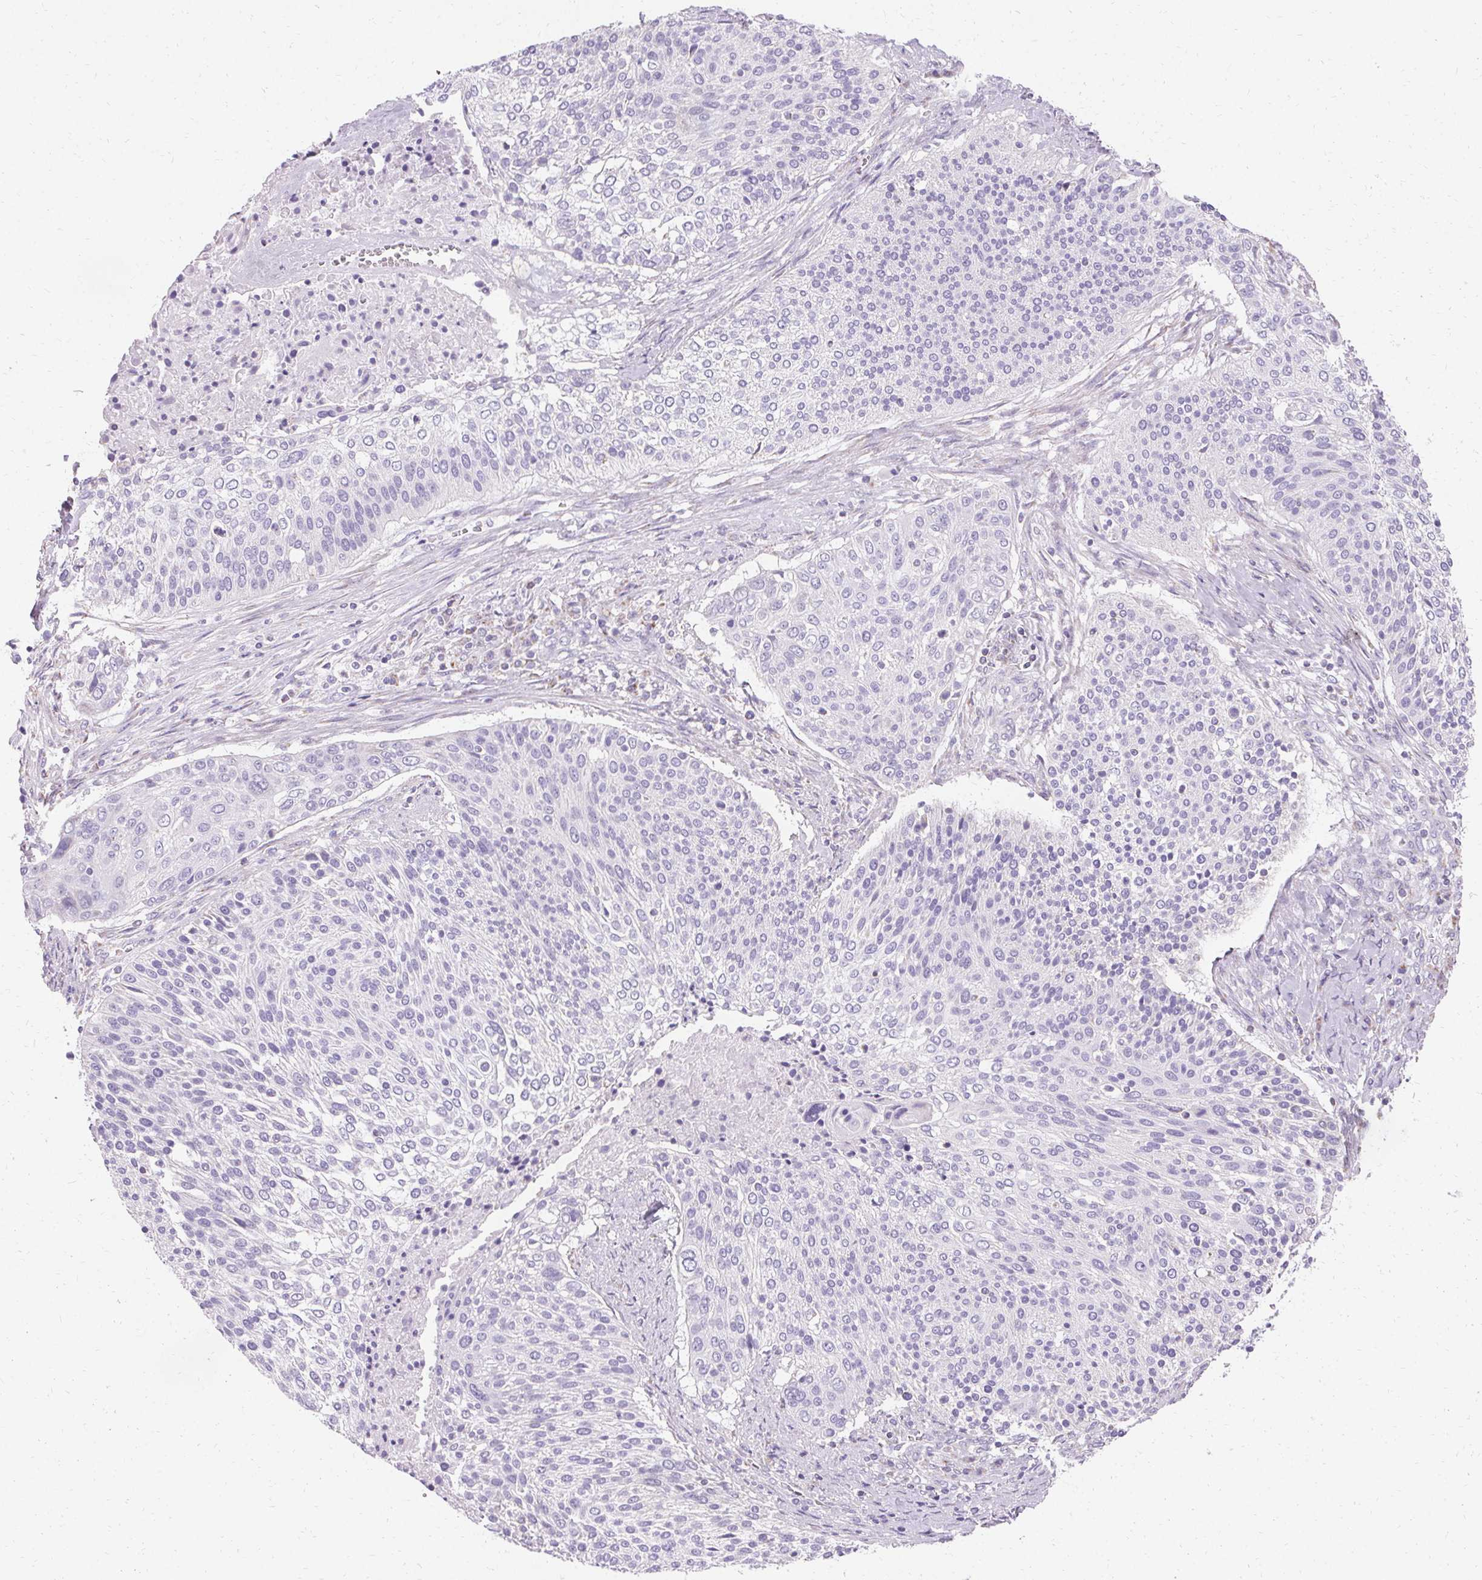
{"staining": {"intensity": "negative", "quantity": "none", "location": "none"}, "tissue": "cervical cancer", "cell_type": "Tumor cells", "image_type": "cancer", "snomed": [{"axis": "morphology", "description": "Squamous cell carcinoma, NOS"}, {"axis": "topography", "description": "Cervix"}], "caption": "High power microscopy image of an immunohistochemistry (IHC) histopathology image of cervical squamous cell carcinoma, revealing no significant staining in tumor cells.", "gene": "ASGR2", "patient": {"sex": "female", "age": 31}}